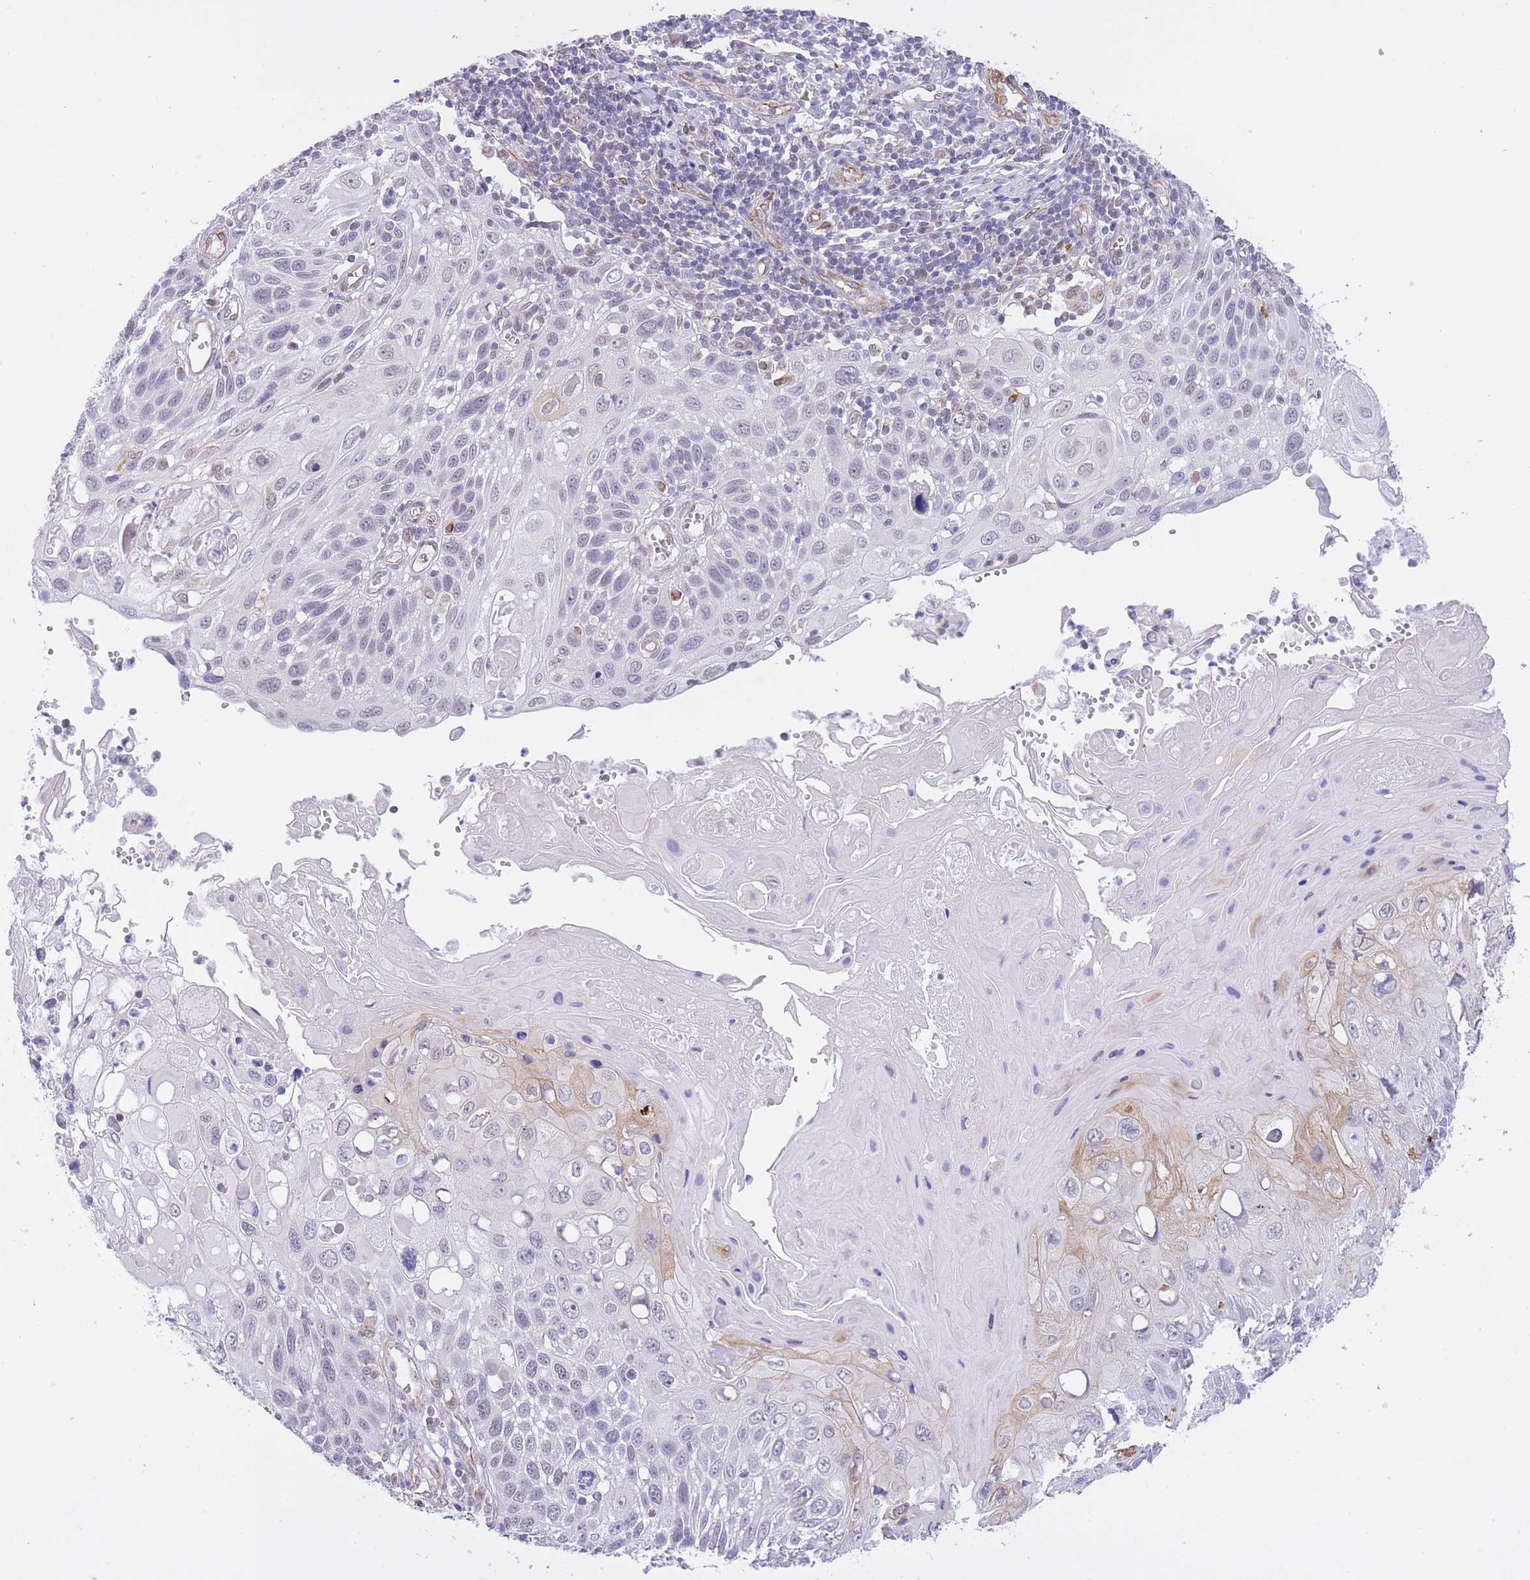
{"staining": {"intensity": "negative", "quantity": "none", "location": "none"}, "tissue": "cervical cancer", "cell_type": "Tumor cells", "image_type": "cancer", "snomed": [{"axis": "morphology", "description": "Squamous cell carcinoma, NOS"}, {"axis": "topography", "description": "Cervix"}], "caption": "This is an immunohistochemistry (IHC) photomicrograph of human squamous cell carcinoma (cervical). There is no expression in tumor cells.", "gene": "MEIOSIN", "patient": {"sex": "female", "age": 70}}